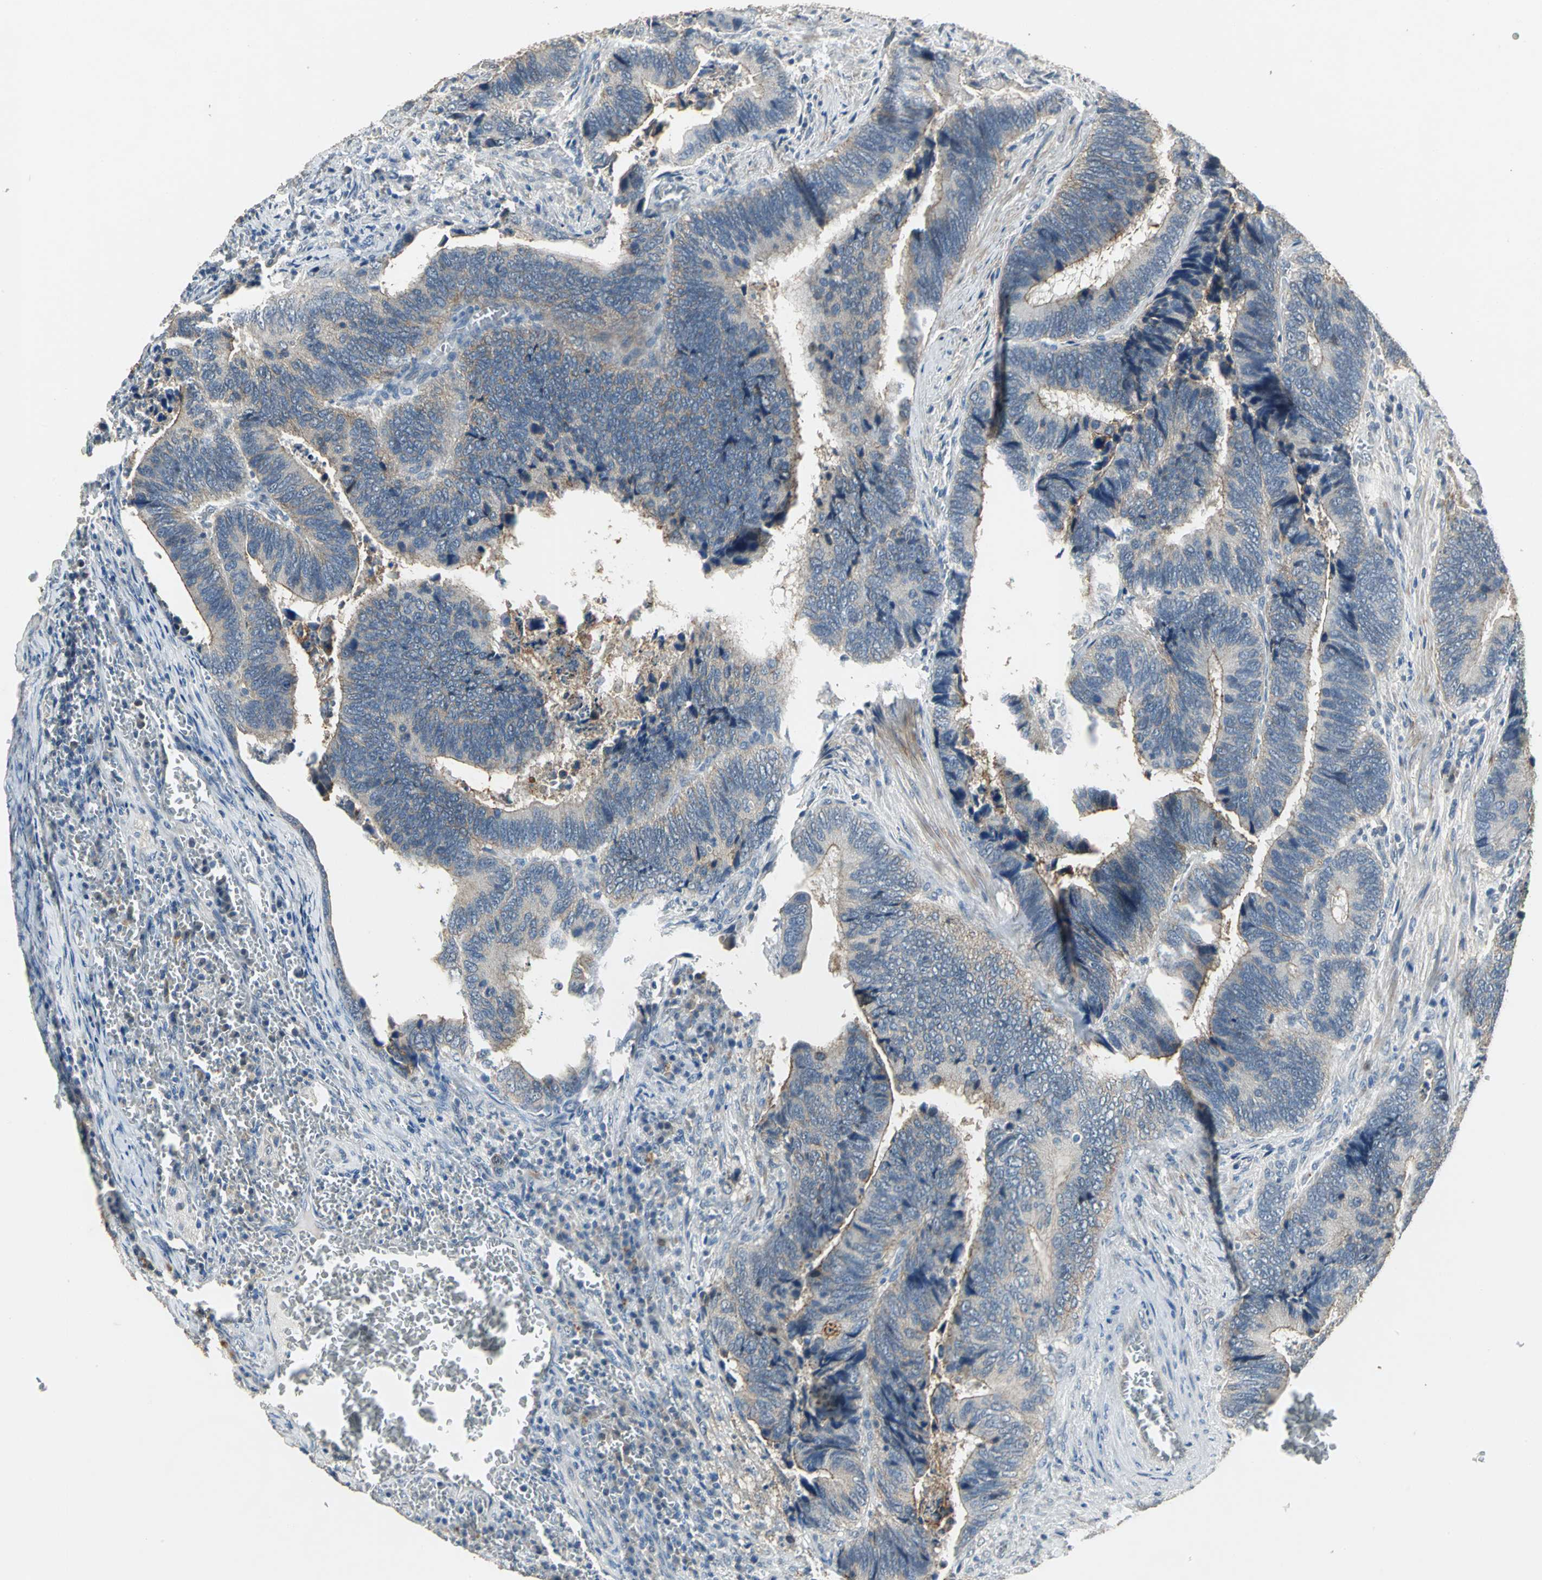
{"staining": {"intensity": "weak", "quantity": ">75%", "location": "cytoplasmic/membranous"}, "tissue": "colorectal cancer", "cell_type": "Tumor cells", "image_type": "cancer", "snomed": [{"axis": "morphology", "description": "Adenocarcinoma, NOS"}, {"axis": "topography", "description": "Colon"}], "caption": "DAB (3,3'-diaminobenzidine) immunohistochemical staining of colorectal adenocarcinoma exhibits weak cytoplasmic/membranous protein positivity in approximately >75% of tumor cells. (IHC, brightfield microscopy, high magnification).", "gene": "OCLN", "patient": {"sex": "male", "age": 72}}